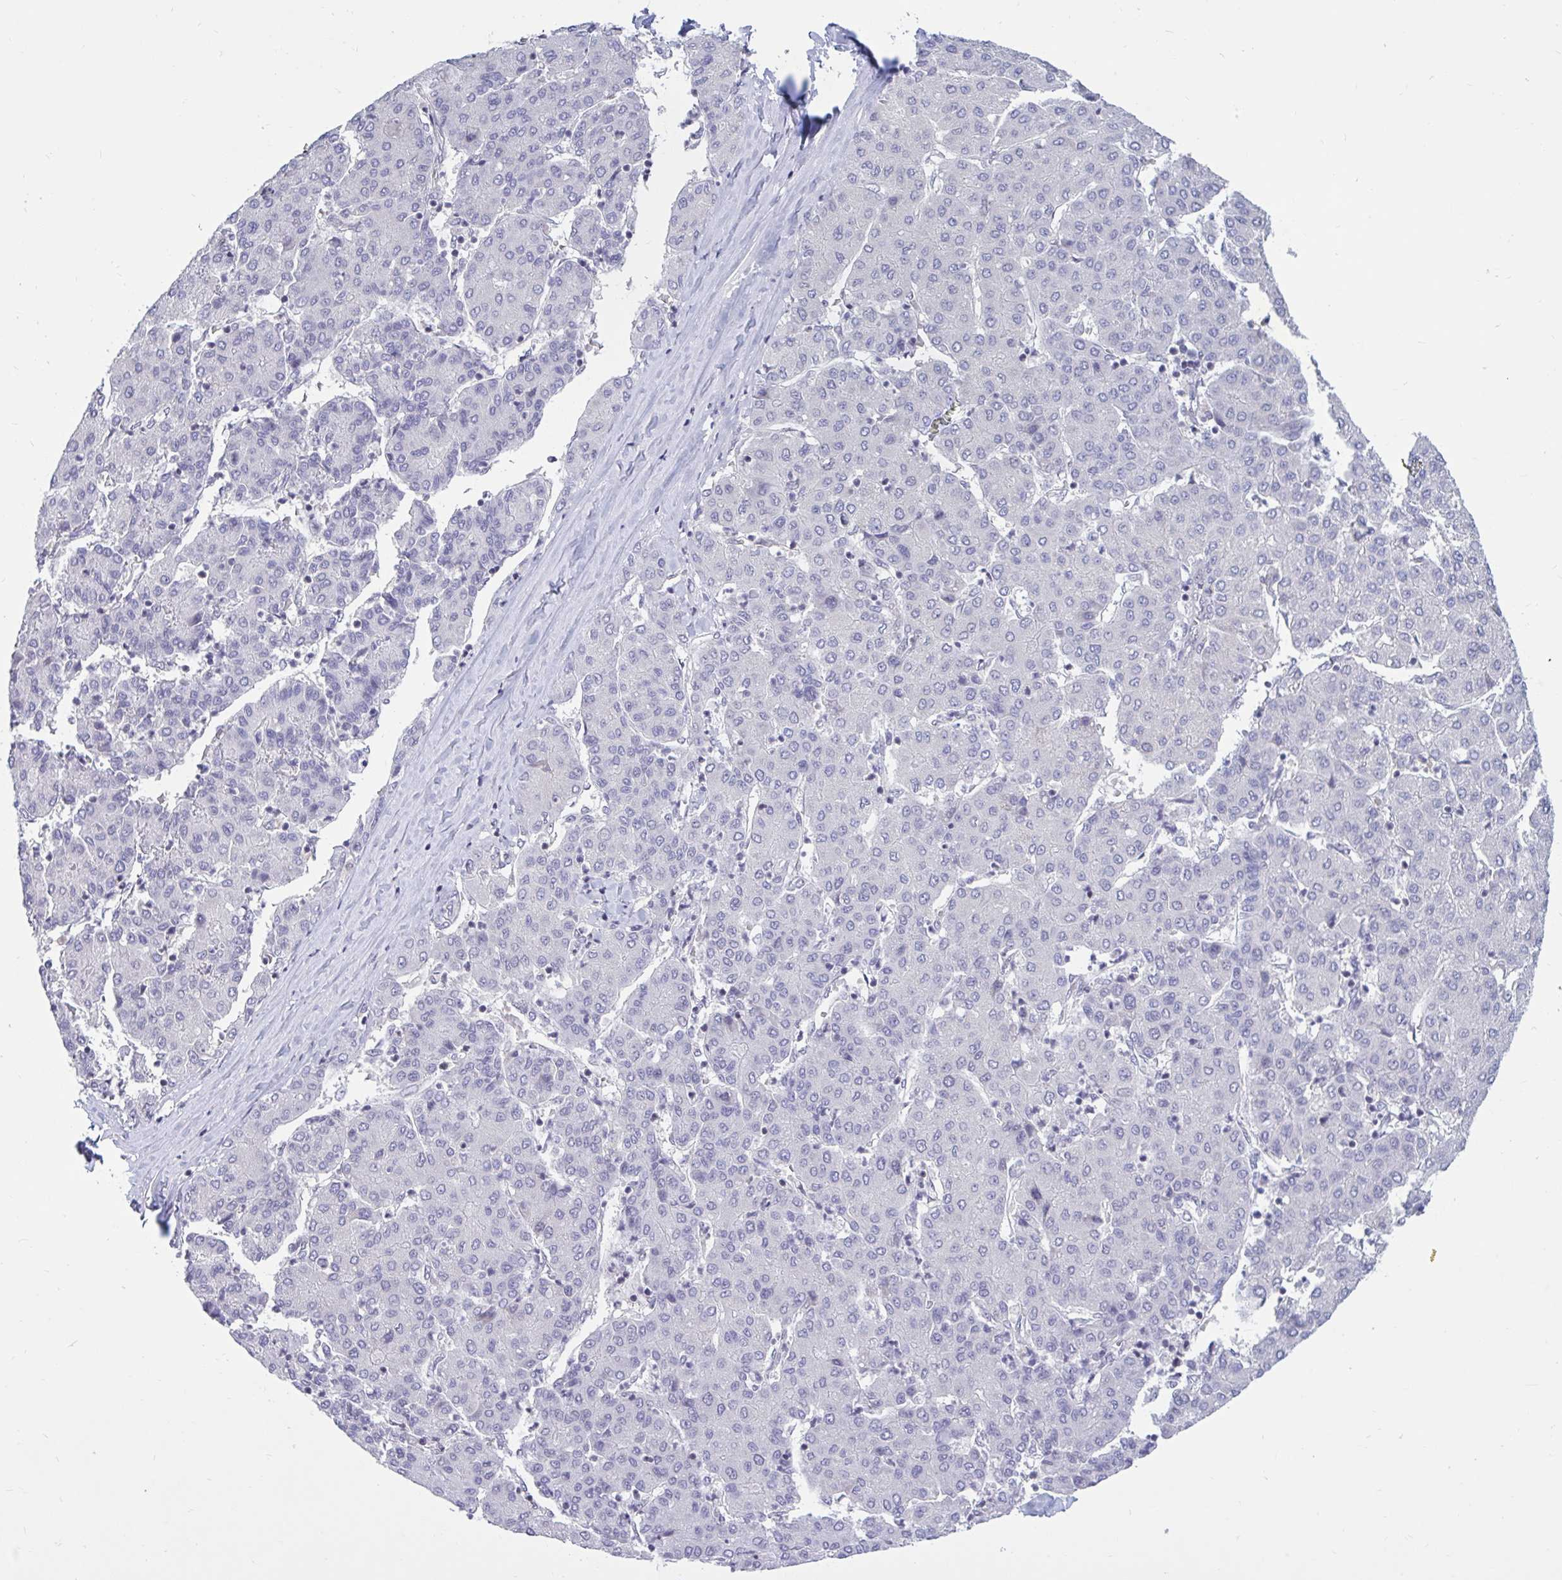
{"staining": {"intensity": "negative", "quantity": "none", "location": "none"}, "tissue": "liver cancer", "cell_type": "Tumor cells", "image_type": "cancer", "snomed": [{"axis": "morphology", "description": "Carcinoma, Hepatocellular, NOS"}, {"axis": "topography", "description": "Liver"}], "caption": "Immunohistochemistry of liver cancer (hepatocellular carcinoma) shows no expression in tumor cells.", "gene": "ARPP19", "patient": {"sex": "male", "age": 65}}